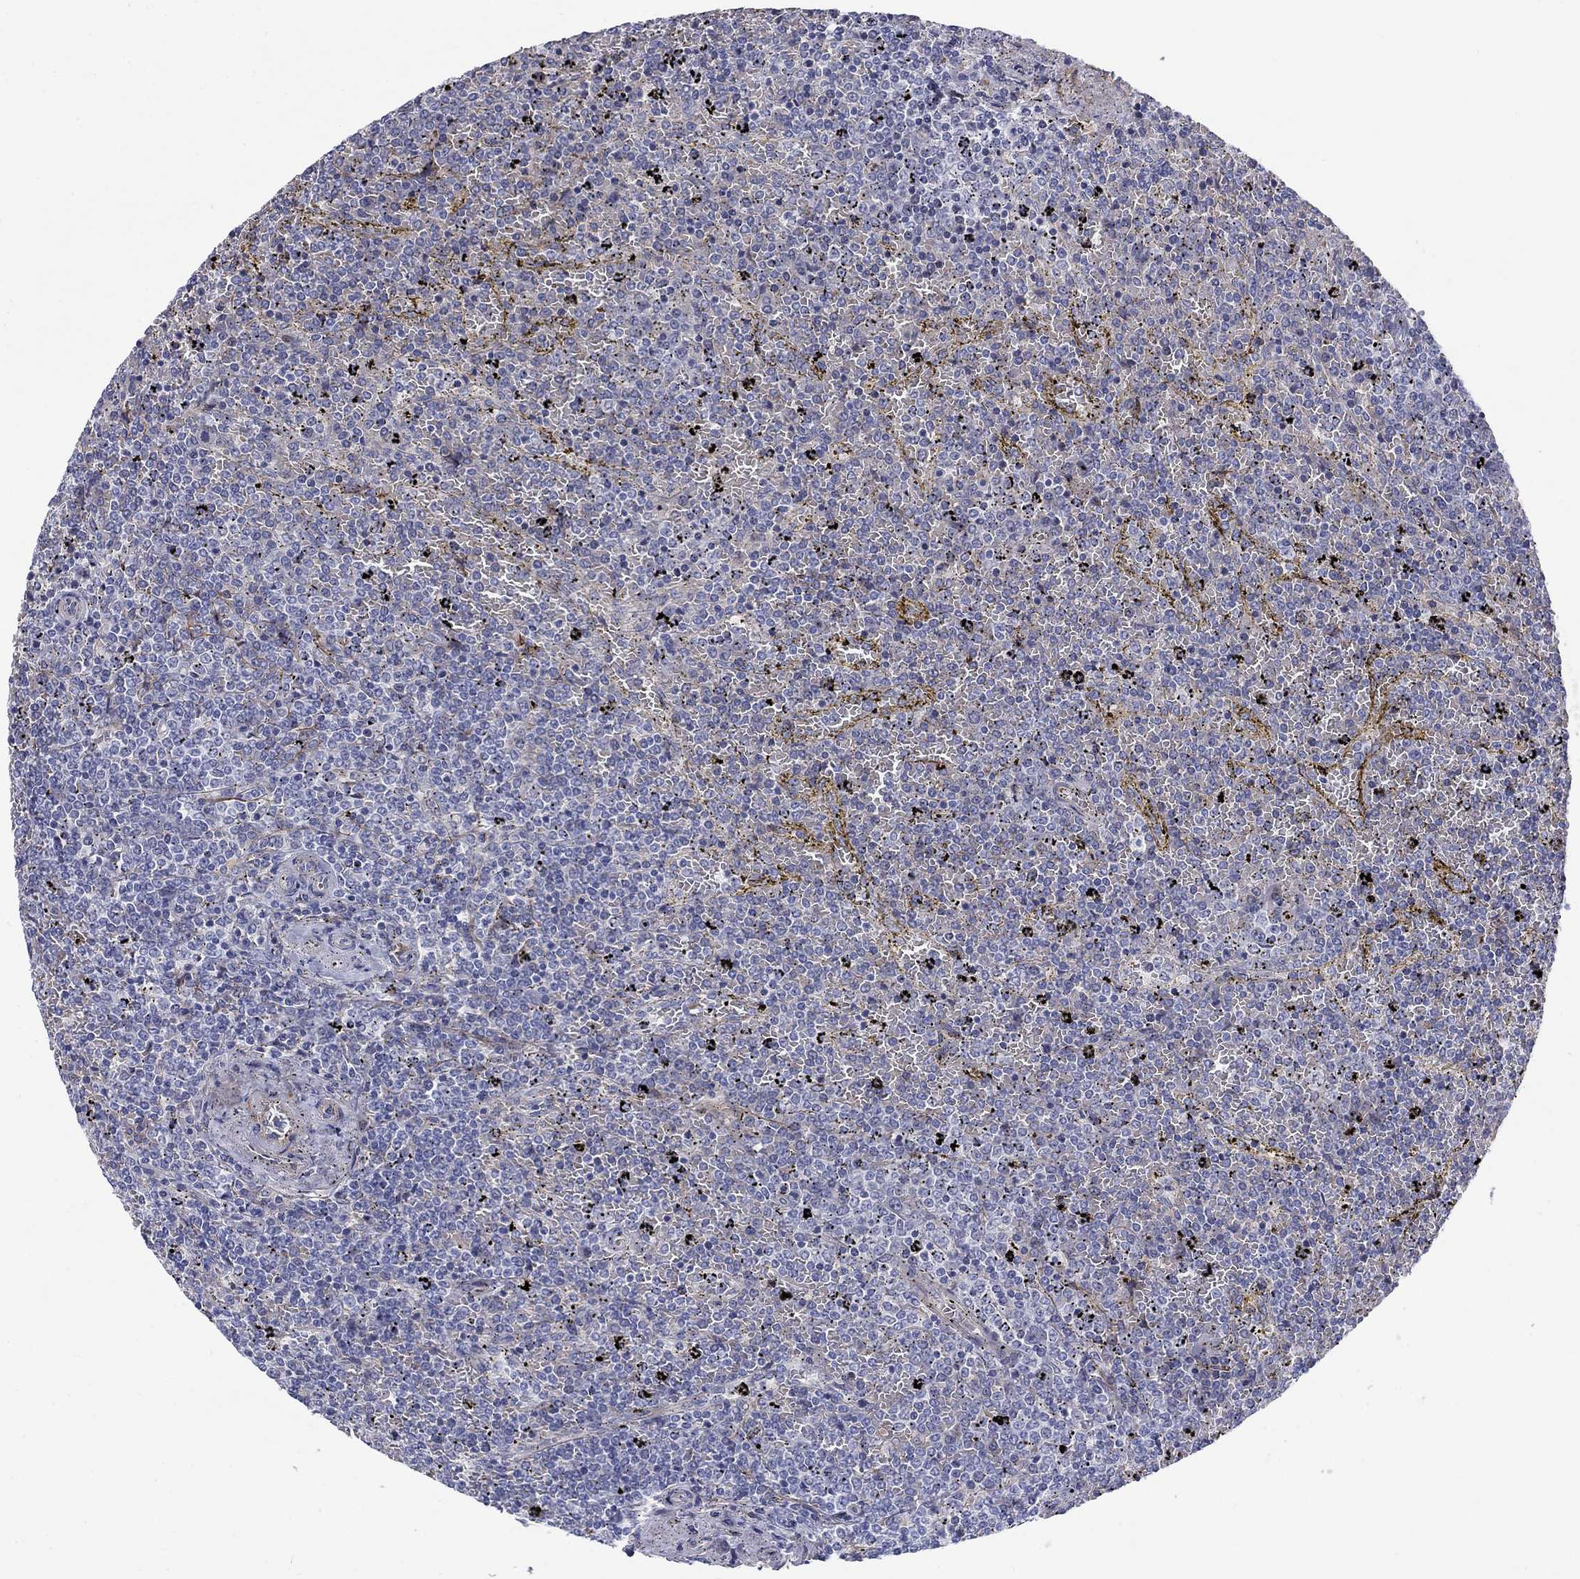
{"staining": {"intensity": "negative", "quantity": "none", "location": "none"}, "tissue": "lymphoma", "cell_type": "Tumor cells", "image_type": "cancer", "snomed": [{"axis": "morphology", "description": "Malignant lymphoma, non-Hodgkin's type, Low grade"}, {"axis": "topography", "description": "Spleen"}], "caption": "A histopathology image of human low-grade malignant lymphoma, non-Hodgkin's type is negative for staining in tumor cells. (DAB immunohistochemistry (IHC), high magnification).", "gene": "SLC1A1", "patient": {"sex": "female", "age": 77}}